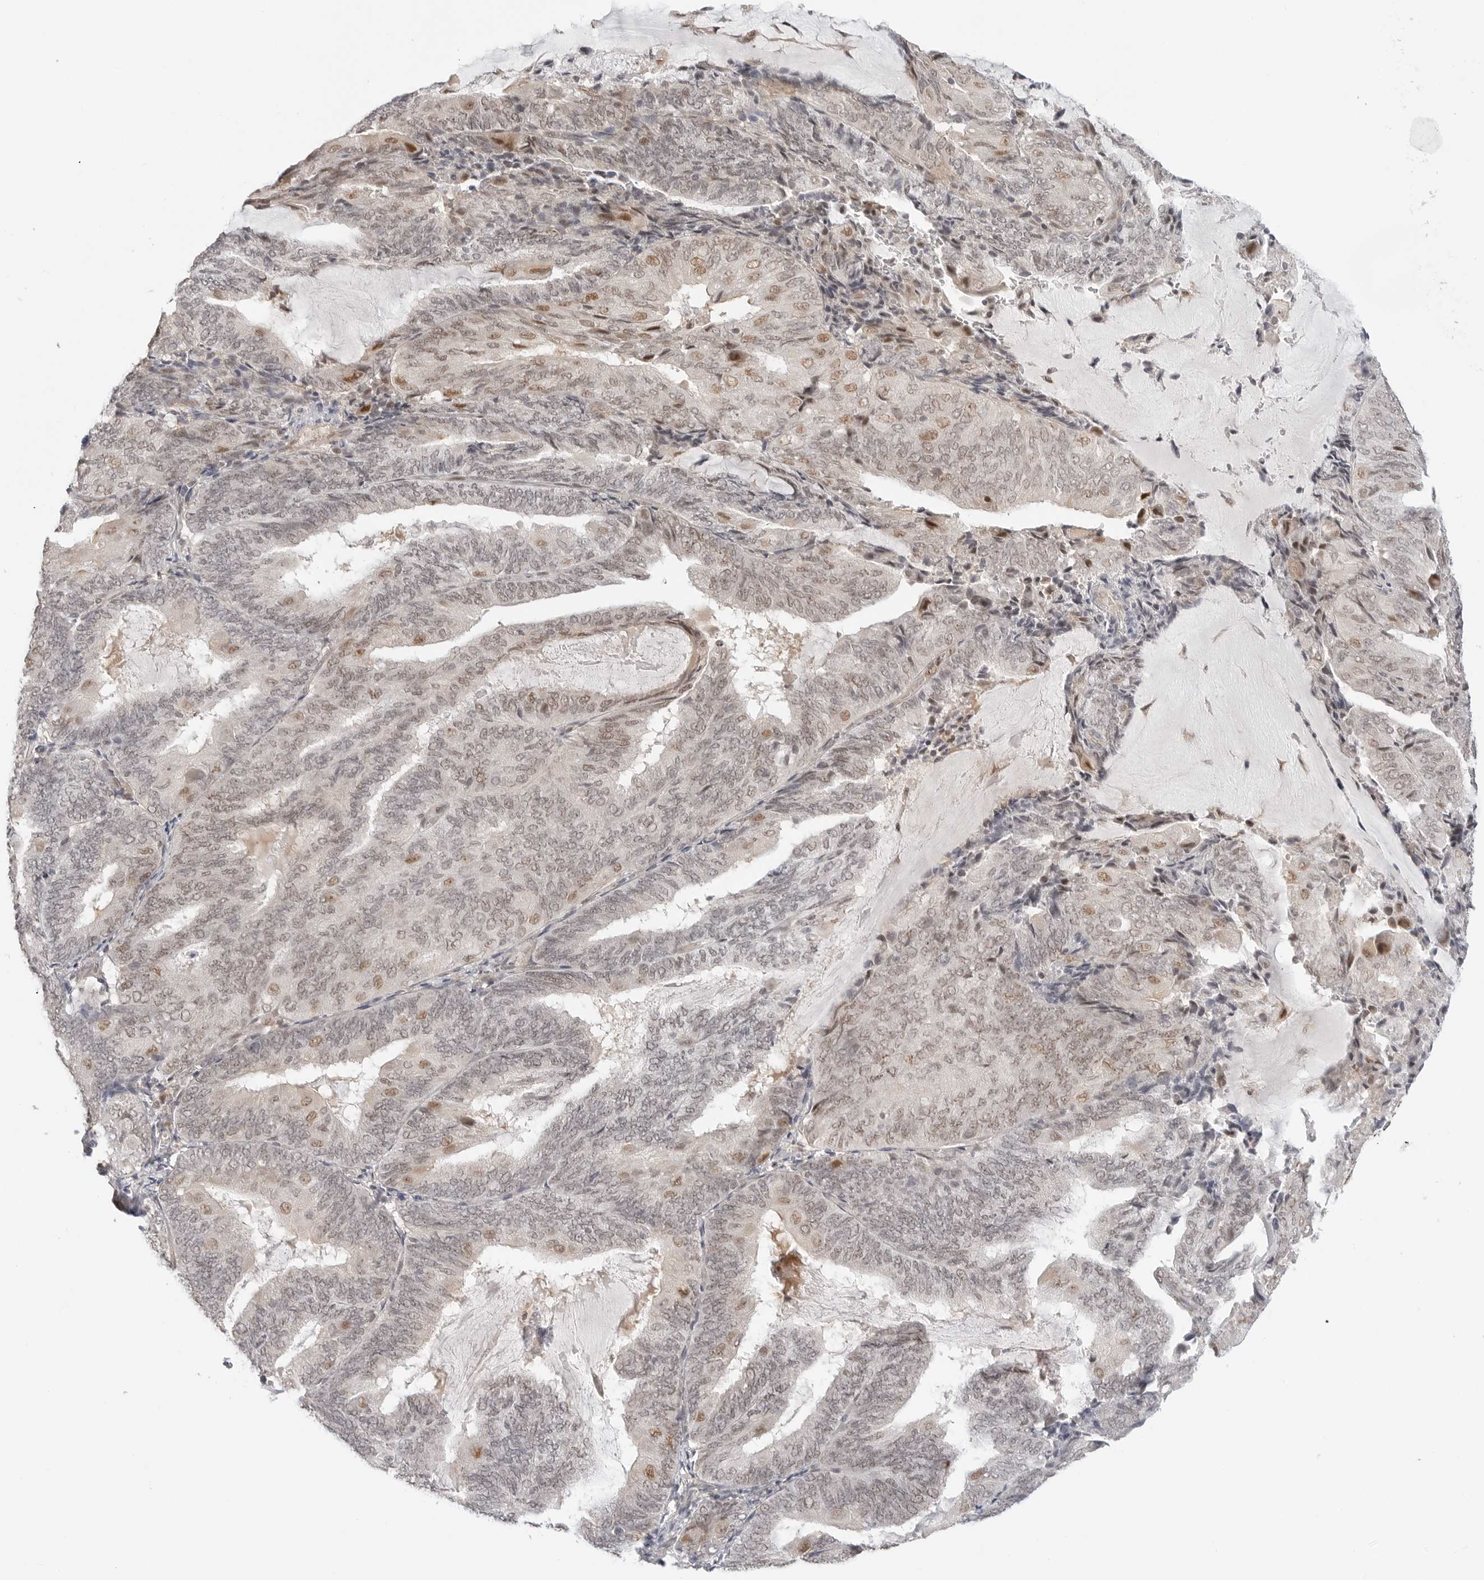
{"staining": {"intensity": "moderate", "quantity": "<25%", "location": "nuclear"}, "tissue": "endometrial cancer", "cell_type": "Tumor cells", "image_type": "cancer", "snomed": [{"axis": "morphology", "description": "Adenocarcinoma, NOS"}, {"axis": "topography", "description": "Endometrium"}], "caption": "Immunohistochemical staining of human endometrial adenocarcinoma exhibits low levels of moderate nuclear protein positivity in about <25% of tumor cells.", "gene": "TSEN2", "patient": {"sex": "female", "age": 81}}